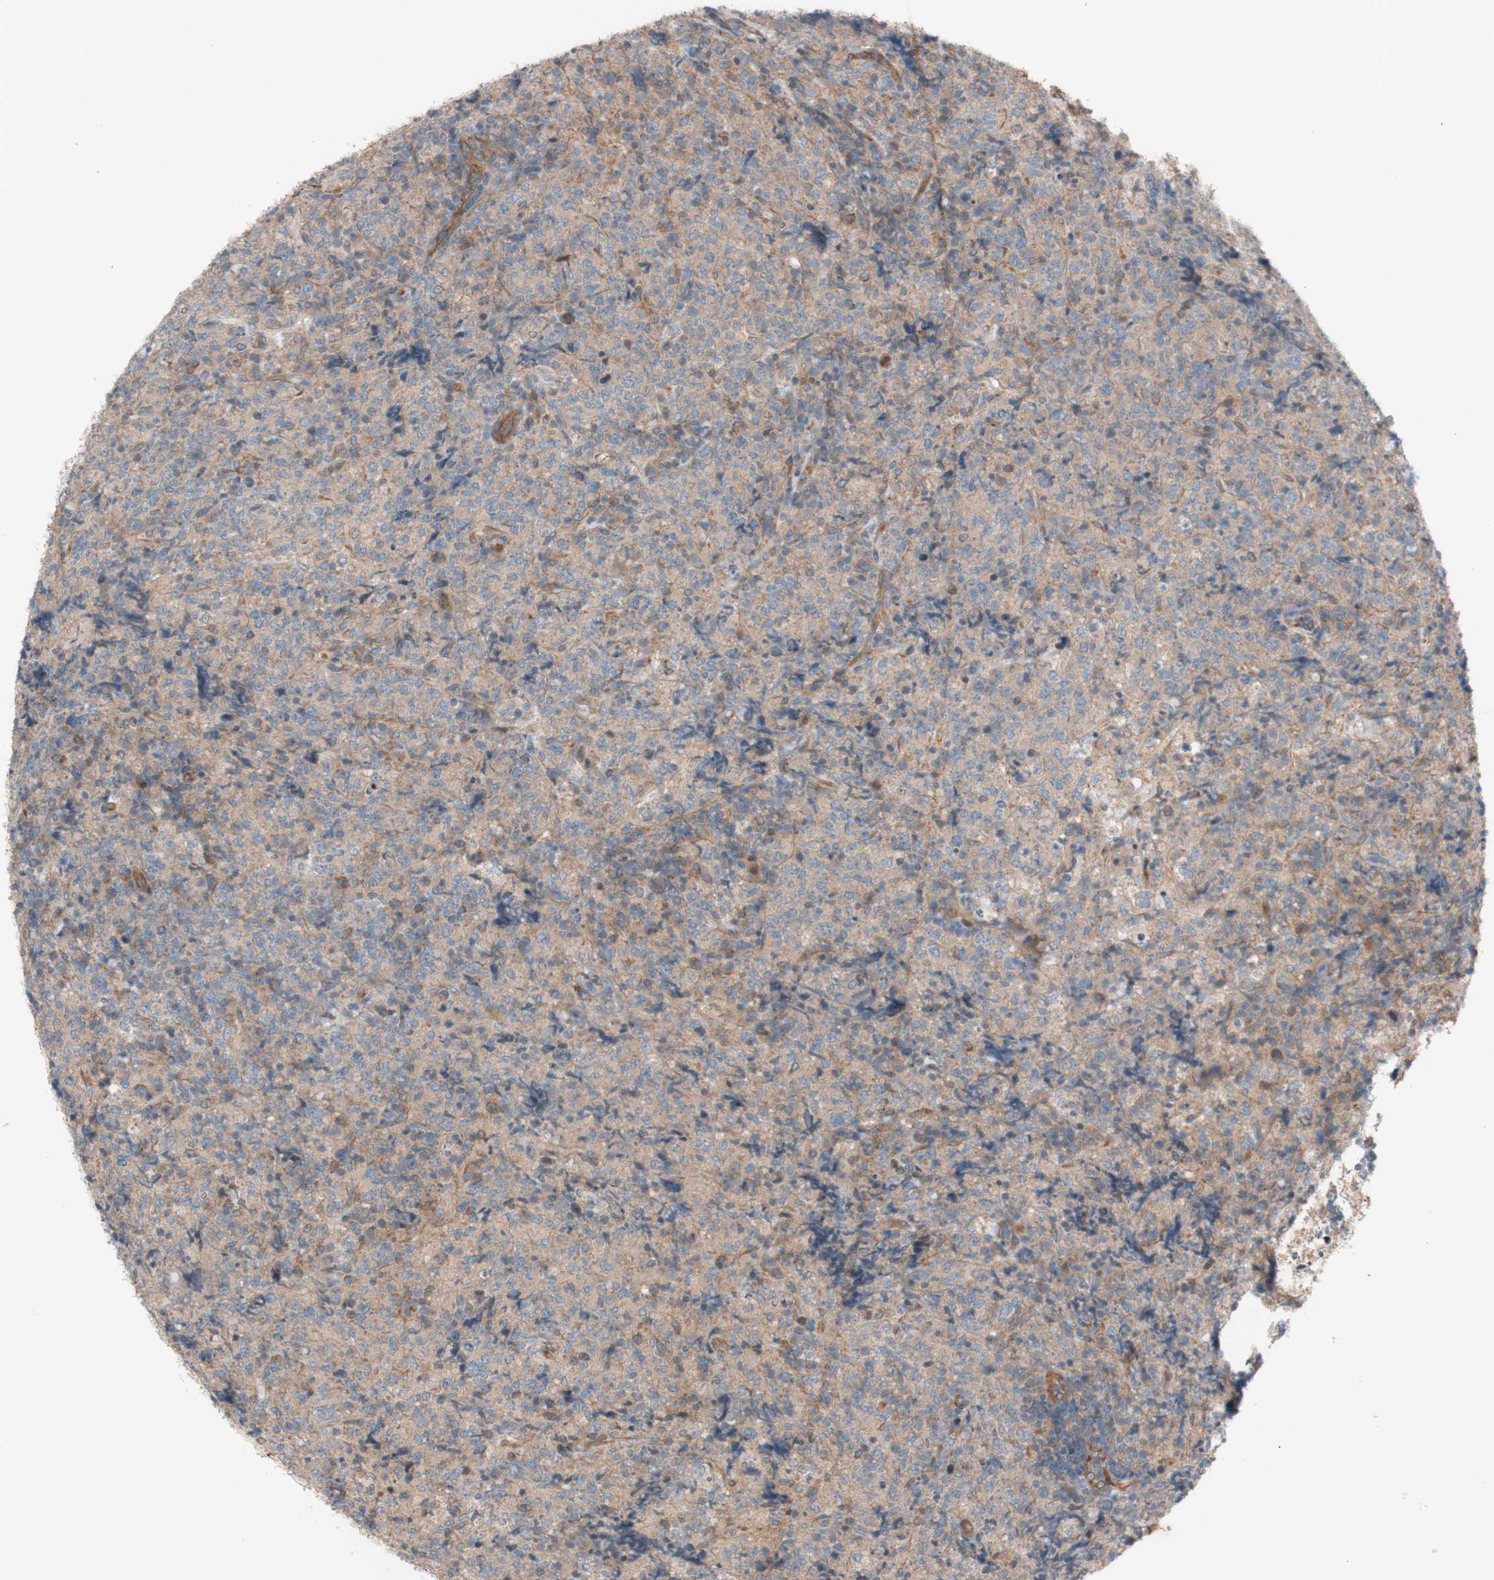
{"staining": {"intensity": "moderate", "quantity": "<25%", "location": "cytoplasmic/membranous"}, "tissue": "lymphoma", "cell_type": "Tumor cells", "image_type": "cancer", "snomed": [{"axis": "morphology", "description": "Malignant lymphoma, non-Hodgkin's type, High grade"}, {"axis": "topography", "description": "Tonsil"}], "caption": "Lymphoma stained with a protein marker demonstrates moderate staining in tumor cells.", "gene": "TST", "patient": {"sex": "female", "age": 36}}